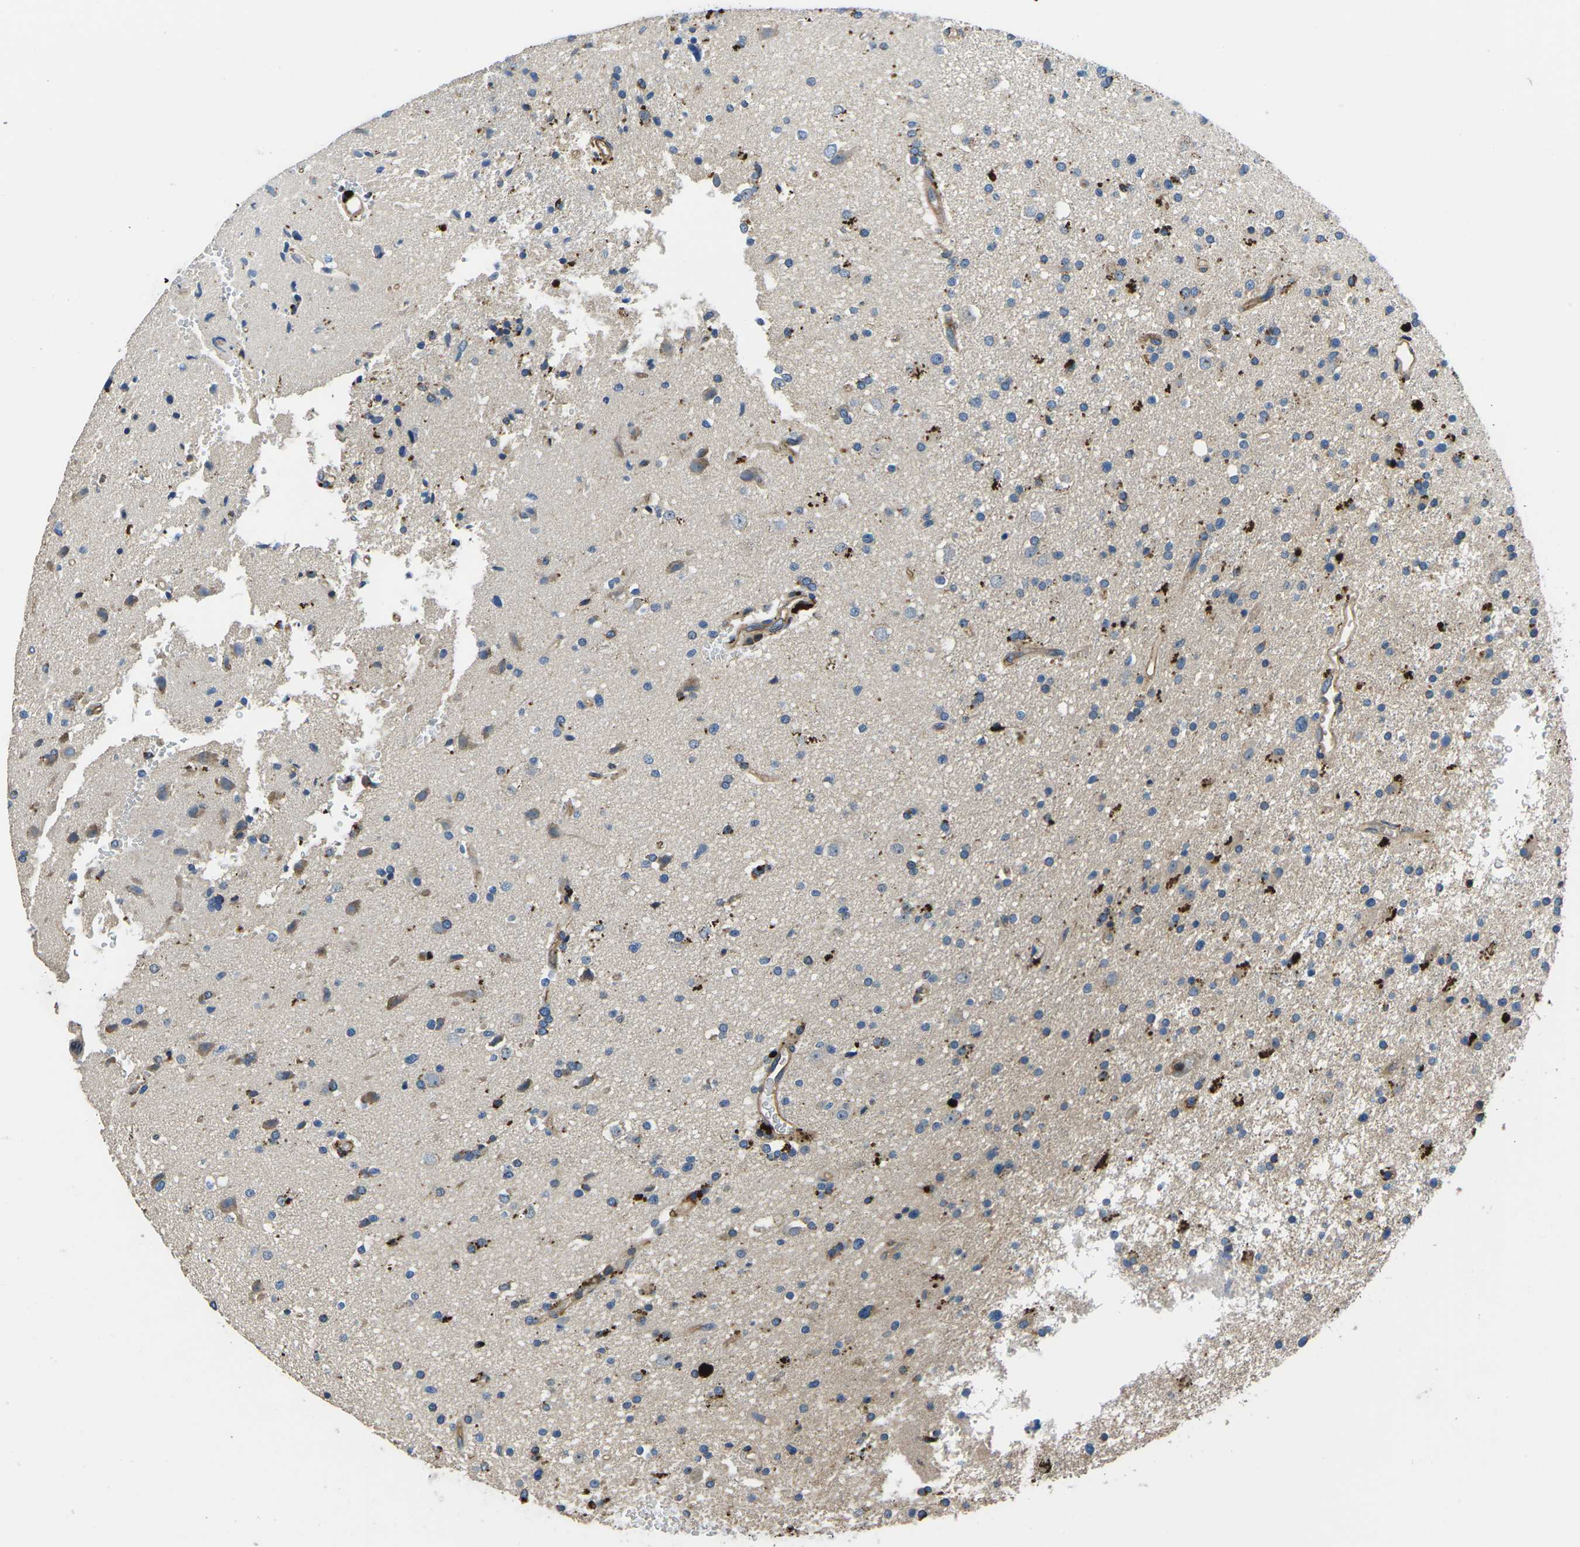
{"staining": {"intensity": "moderate", "quantity": "<25%", "location": "cytoplasmic/membranous"}, "tissue": "glioma", "cell_type": "Tumor cells", "image_type": "cancer", "snomed": [{"axis": "morphology", "description": "Glioma, malignant, High grade"}, {"axis": "topography", "description": "Brain"}], "caption": "Moderate cytoplasmic/membranous expression is identified in about <25% of tumor cells in malignant glioma (high-grade).", "gene": "KCNJ15", "patient": {"sex": "male", "age": 33}}